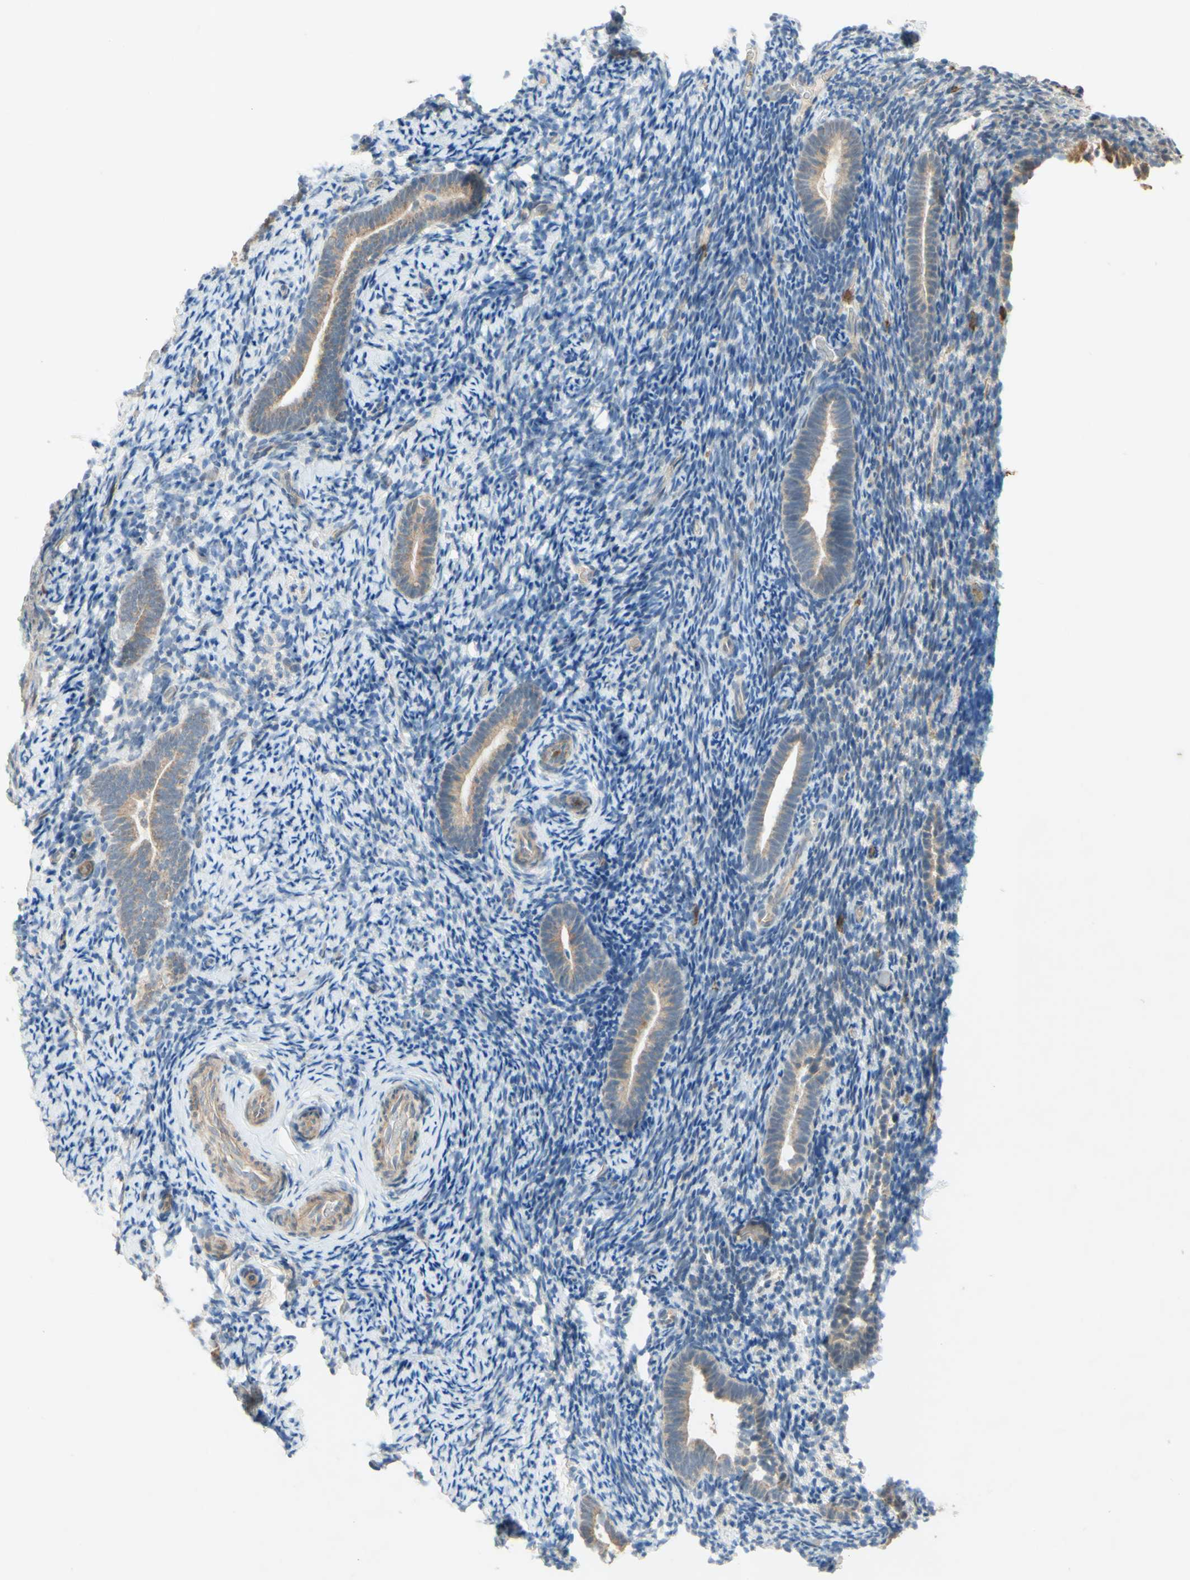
{"staining": {"intensity": "negative", "quantity": "none", "location": "none"}, "tissue": "endometrium", "cell_type": "Cells in endometrial stroma", "image_type": "normal", "snomed": [{"axis": "morphology", "description": "Normal tissue, NOS"}, {"axis": "topography", "description": "Endometrium"}], "caption": "Immunohistochemistry (IHC) micrograph of normal human endometrium stained for a protein (brown), which exhibits no expression in cells in endometrial stroma. Nuclei are stained in blue.", "gene": "GATA1", "patient": {"sex": "female", "age": 51}}